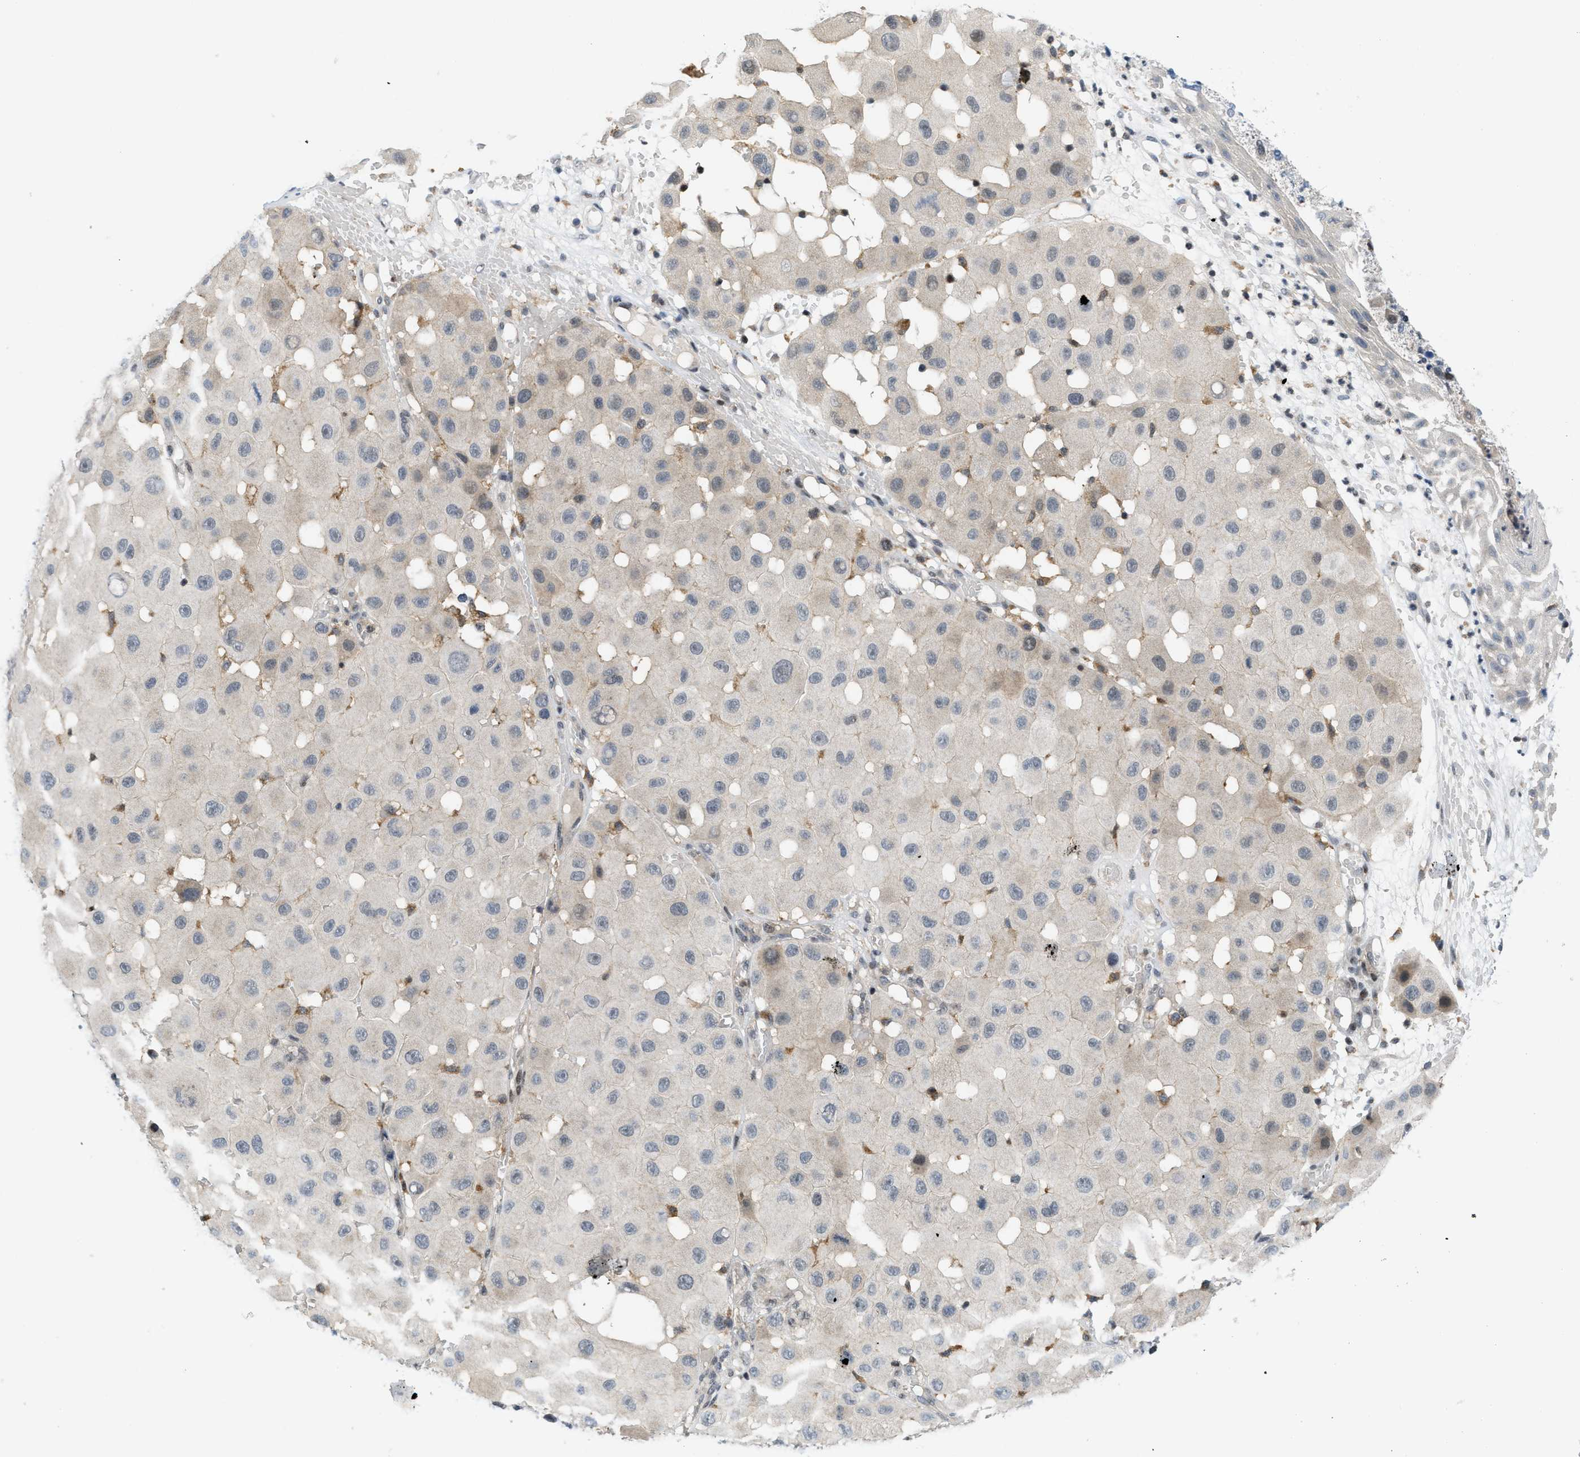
{"staining": {"intensity": "negative", "quantity": "none", "location": "none"}, "tissue": "melanoma", "cell_type": "Tumor cells", "image_type": "cancer", "snomed": [{"axis": "morphology", "description": "Malignant melanoma, NOS"}, {"axis": "topography", "description": "Skin"}], "caption": "Malignant melanoma stained for a protein using immunohistochemistry (IHC) shows no staining tumor cells.", "gene": "ING1", "patient": {"sex": "female", "age": 81}}